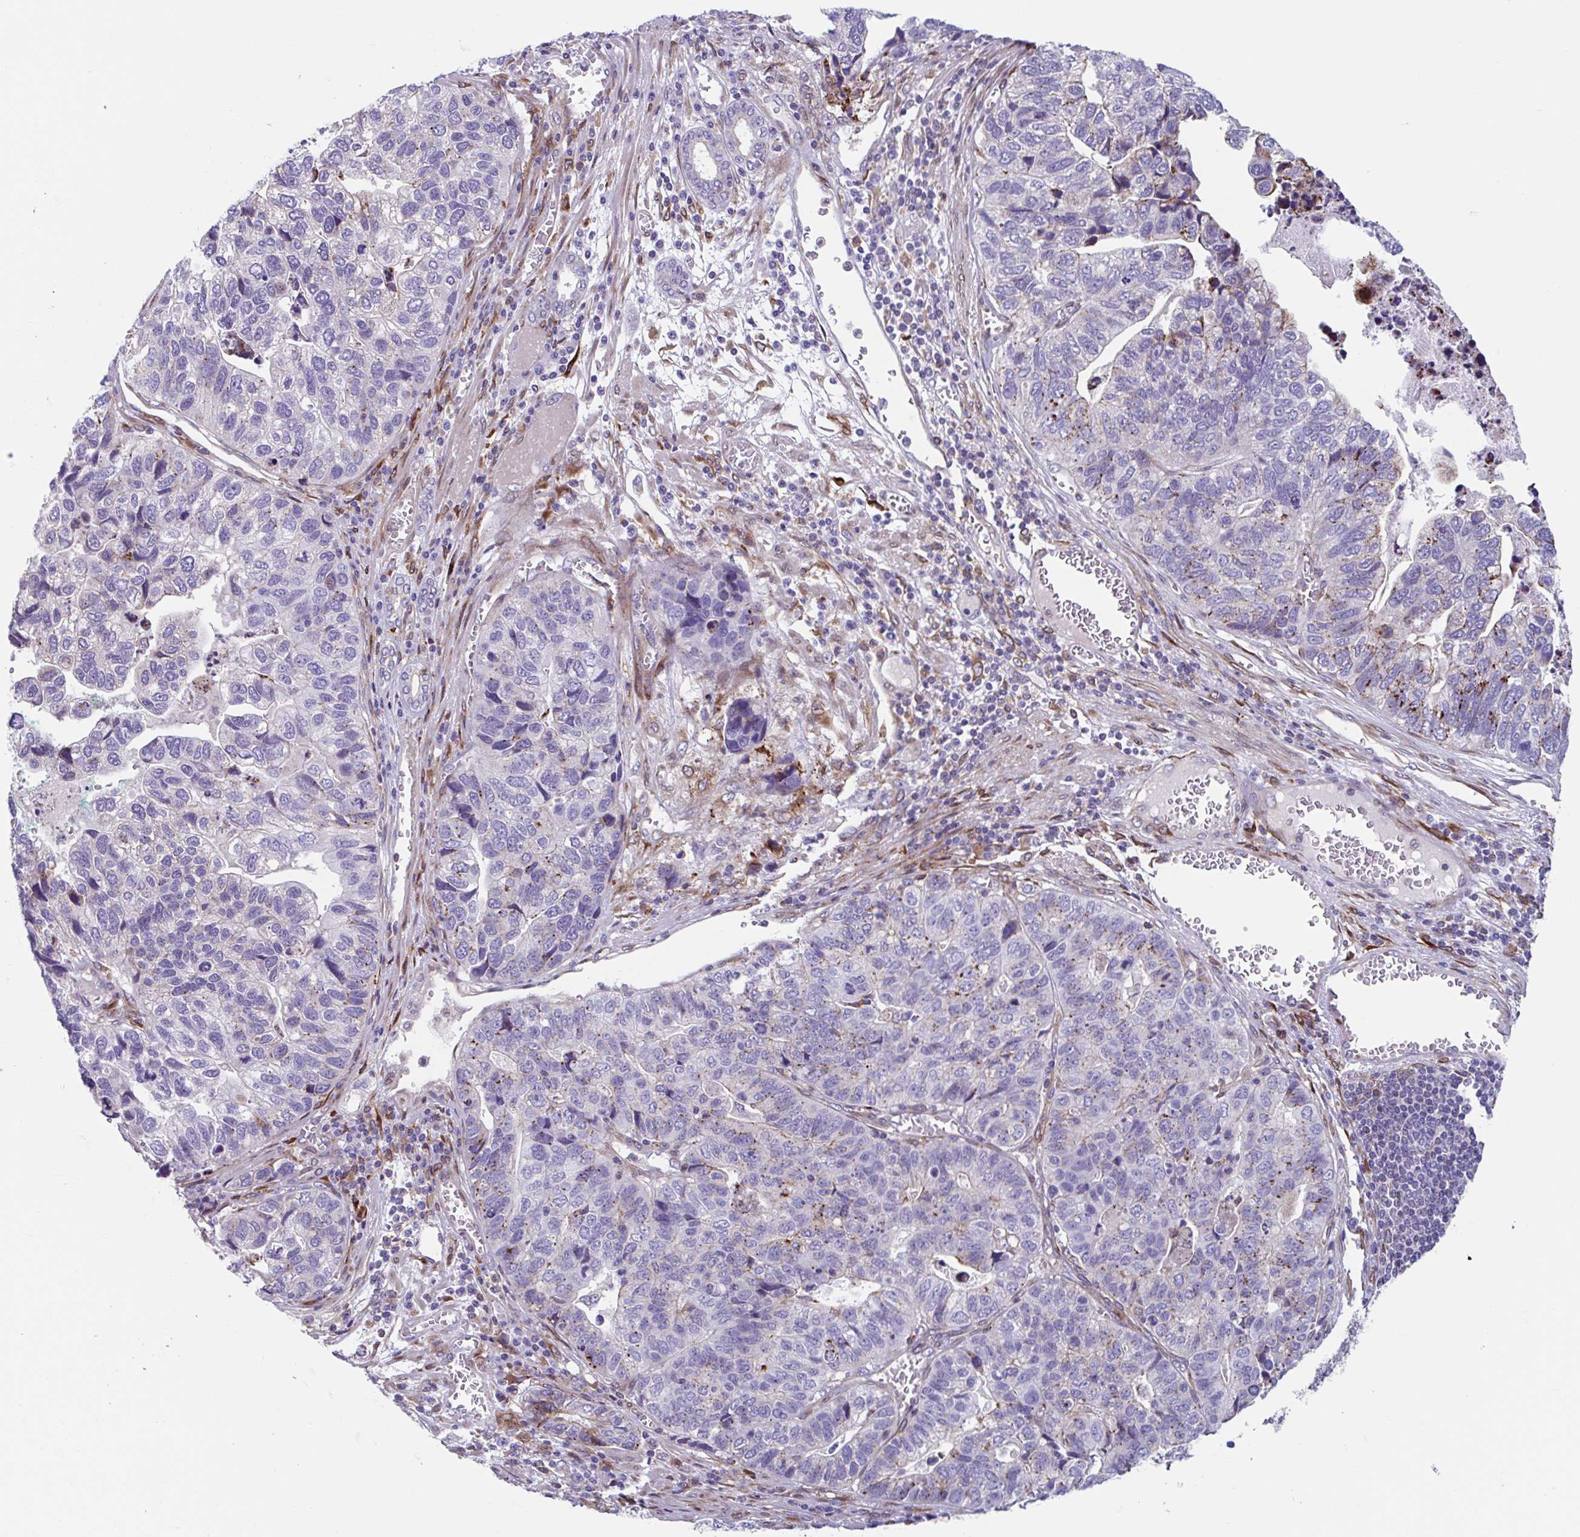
{"staining": {"intensity": "weak", "quantity": "<25%", "location": "cytoplasmic/membranous"}, "tissue": "stomach cancer", "cell_type": "Tumor cells", "image_type": "cancer", "snomed": [{"axis": "morphology", "description": "Adenocarcinoma, NOS"}, {"axis": "topography", "description": "Stomach, upper"}], "caption": "An immunohistochemistry (IHC) photomicrograph of stomach cancer (adenocarcinoma) is shown. There is no staining in tumor cells of stomach cancer (adenocarcinoma).", "gene": "RFK", "patient": {"sex": "female", "age": 67}}